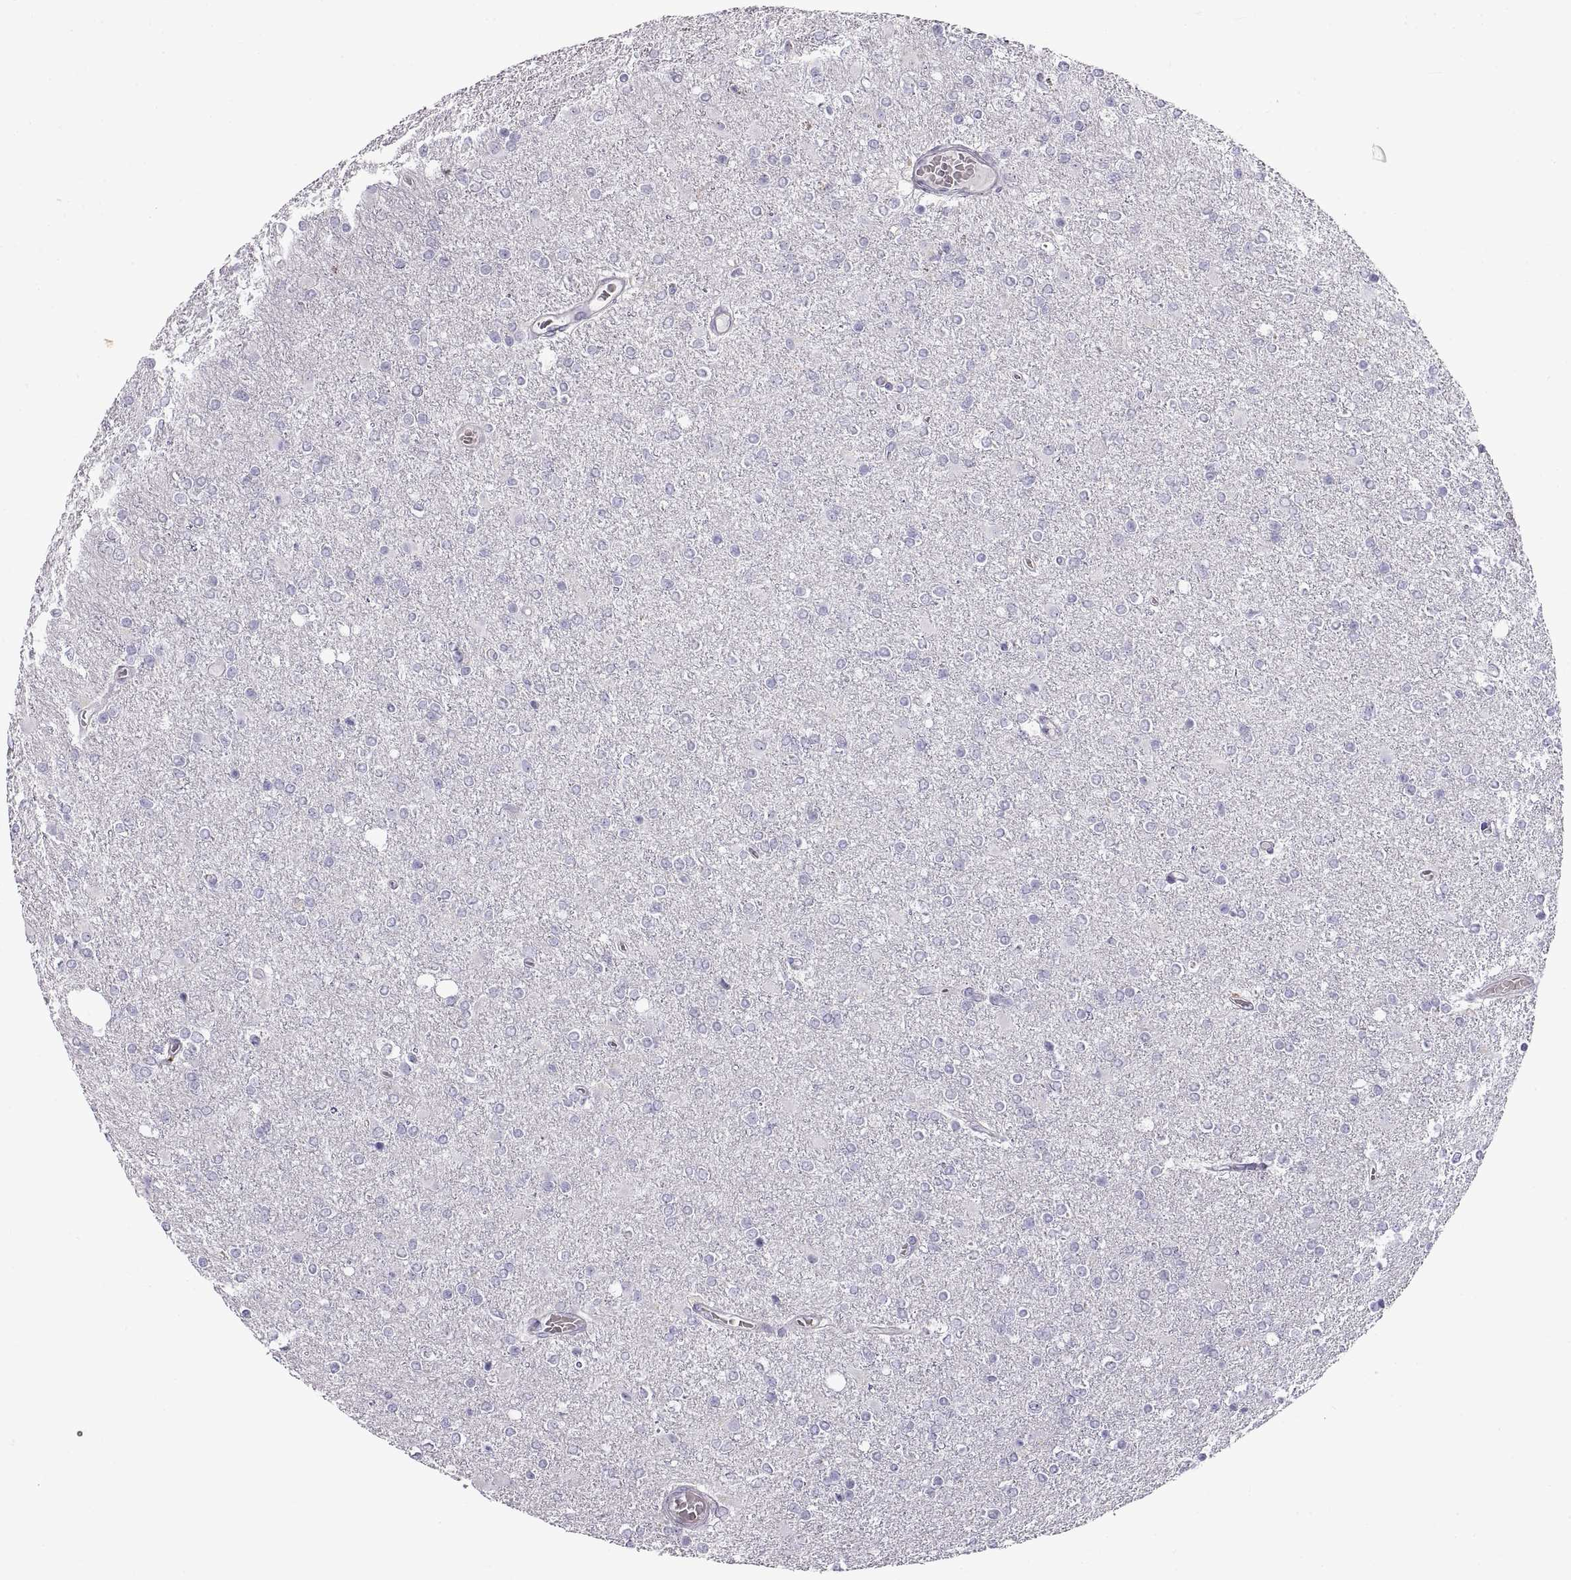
{"staining": {"intensity": "negative", "quantity": "none", "location": "none"}, "tissue": "glioma", "cell_type": "Tumor cells", "image_type": "cancer", "snomed": [{"axis": "morphology", "description": "Glioma, malignant, High grade"}, {"axis": "topography", "description": "Cerebral cortex"}], "caption": "High power microscopy photomicrograph of an immunohistochemistry image of glioma, revealing no significant expression in tumor cells. (Brightfield microscopy of DAB IHC at high magnification).", "gene": "CRYBB3", "patient": {"sex": "male", "age": 70}}